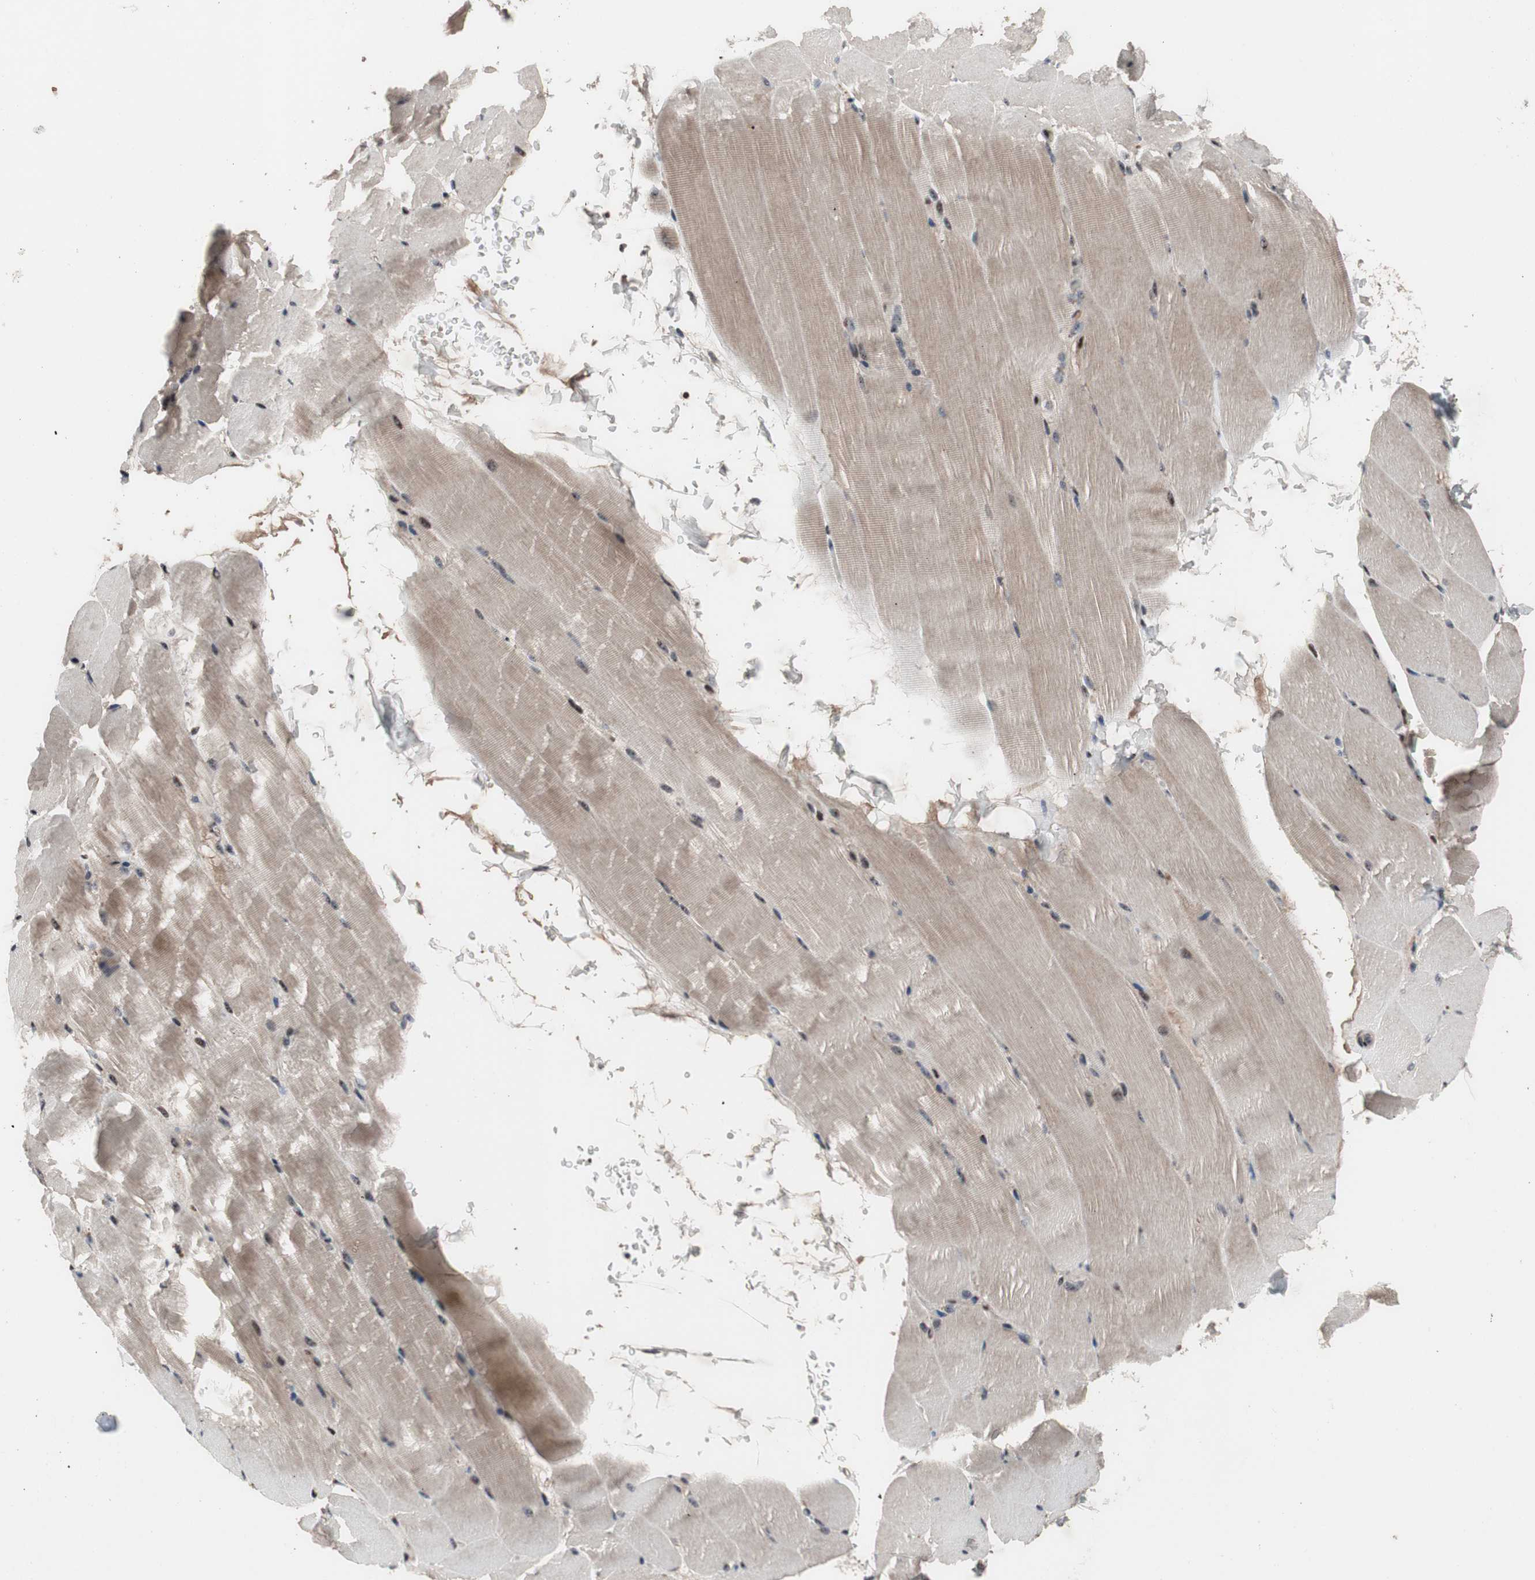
{"staining": {"intensity": "weak", "quantity": "25%-75%", "location": "cytoplasmic/membranous,nuclear"}, "tissue": "skeletal muscle", "cell_type": "Myocytes", "image_type": "normal", "snomed": [{"axis": "morphology", "description": "Normal tissue, NOS"}, {"axis": "topography", "description": "Skeletal muscle"}, {"axis": "topography", "description": "Parathyroid gland"}], "caption": "Immunohistochemistry (IHC) histopathology image of normal skeletal muscle: human skeletal muscle stained using immunohistochemistry (IHC) exhibits low levels of weak protein expression localized specifically in the cytoplasmic/membranous,nuclear of myocytes, appearing as a cytoplasmic/membranous,nuclear brown color.", "gene": "PINX1", "patient": {"sex": "female", "age": 37}}